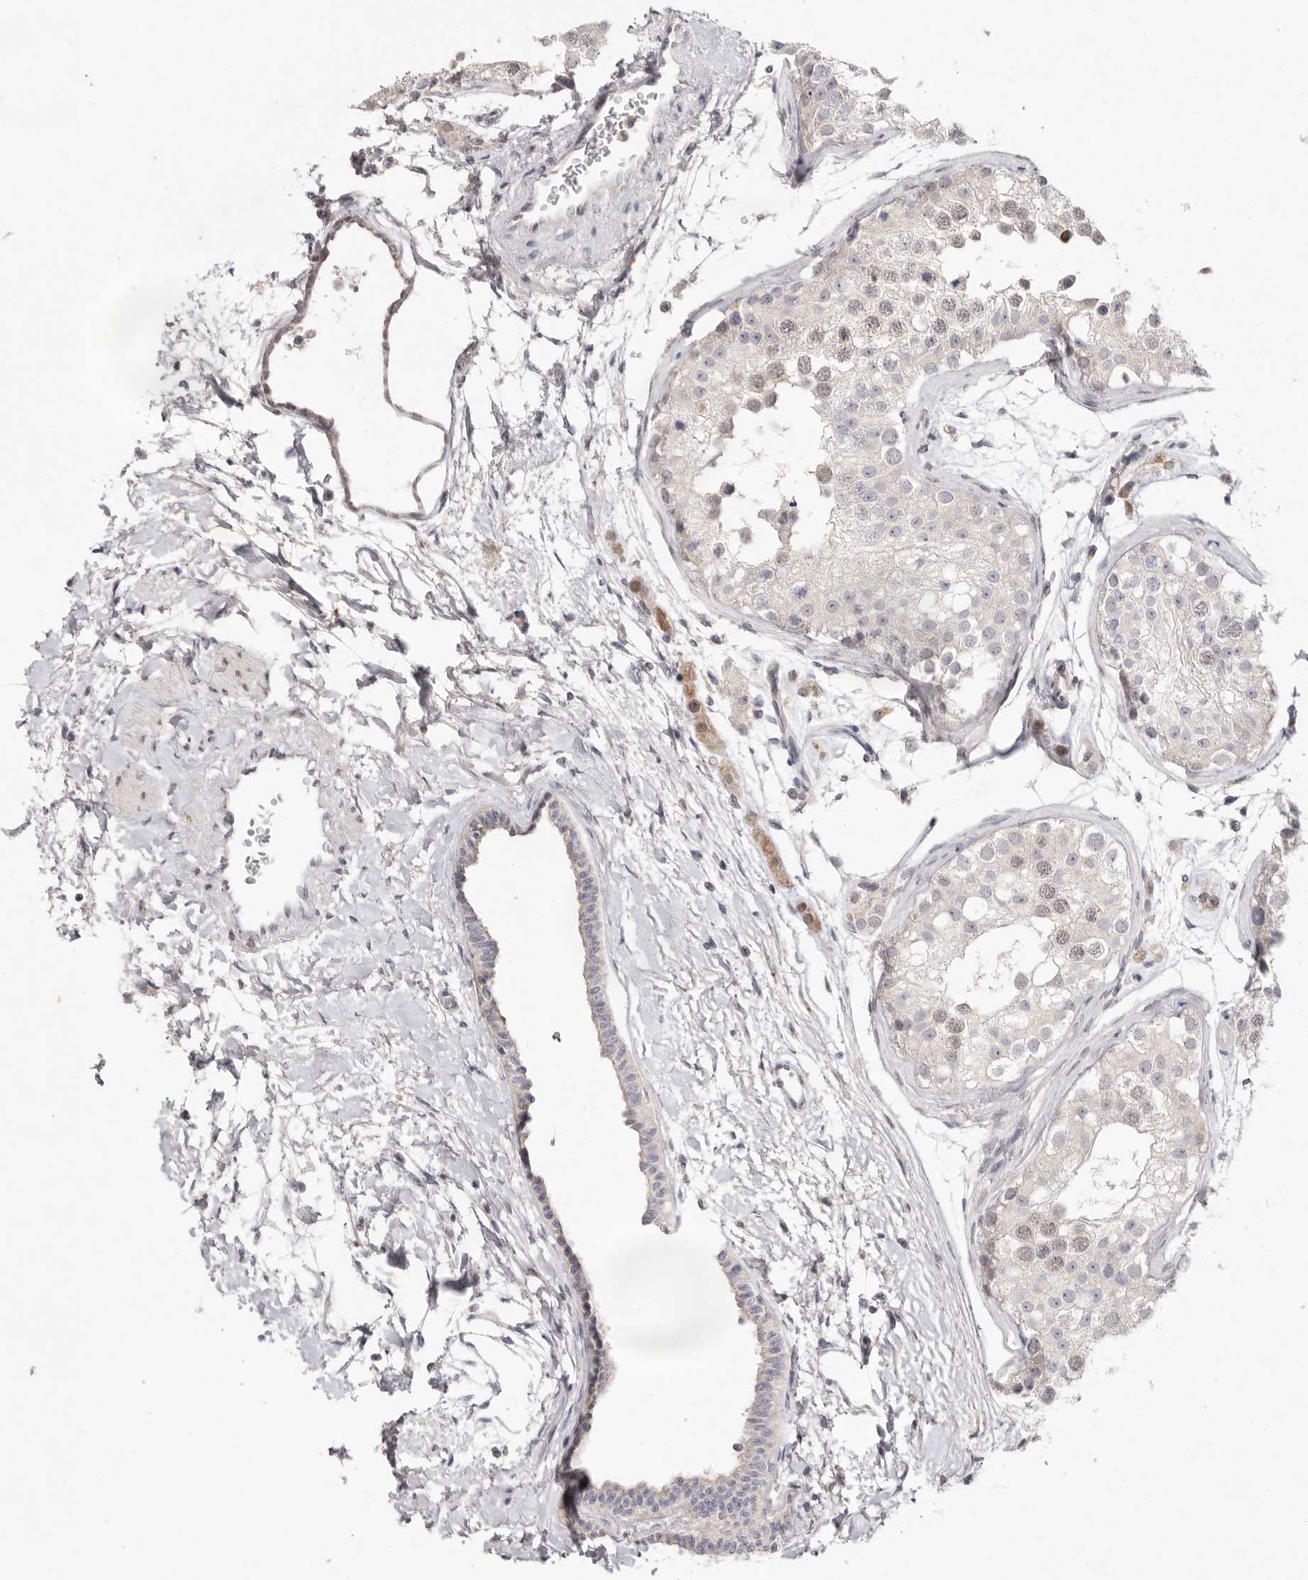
{"staining": {"intensity": "weak", "quantity": "25%-75%", "location": "nuclear"}, "tissue": "testis", "cell_type": "Cells in seminiferous ducts", "image_type": "normal", "snomed": [{"axis": "morphology", "description": "Normal tissue, NOS"}, {"axis": "morphology", "description": "Adenocarcinoma, metastatic, NOS"}, {"axis": "topography", "description": "Testis"}], "caption": "The immunohistochemical stain labels weak nuclear positivity in cells in seminiferous ducts of normal testis. (Brightfield microscopy of DAB IHC at high magnification).", "gene": "TADA1", "patient": {"sex": "male", "age": 26}}